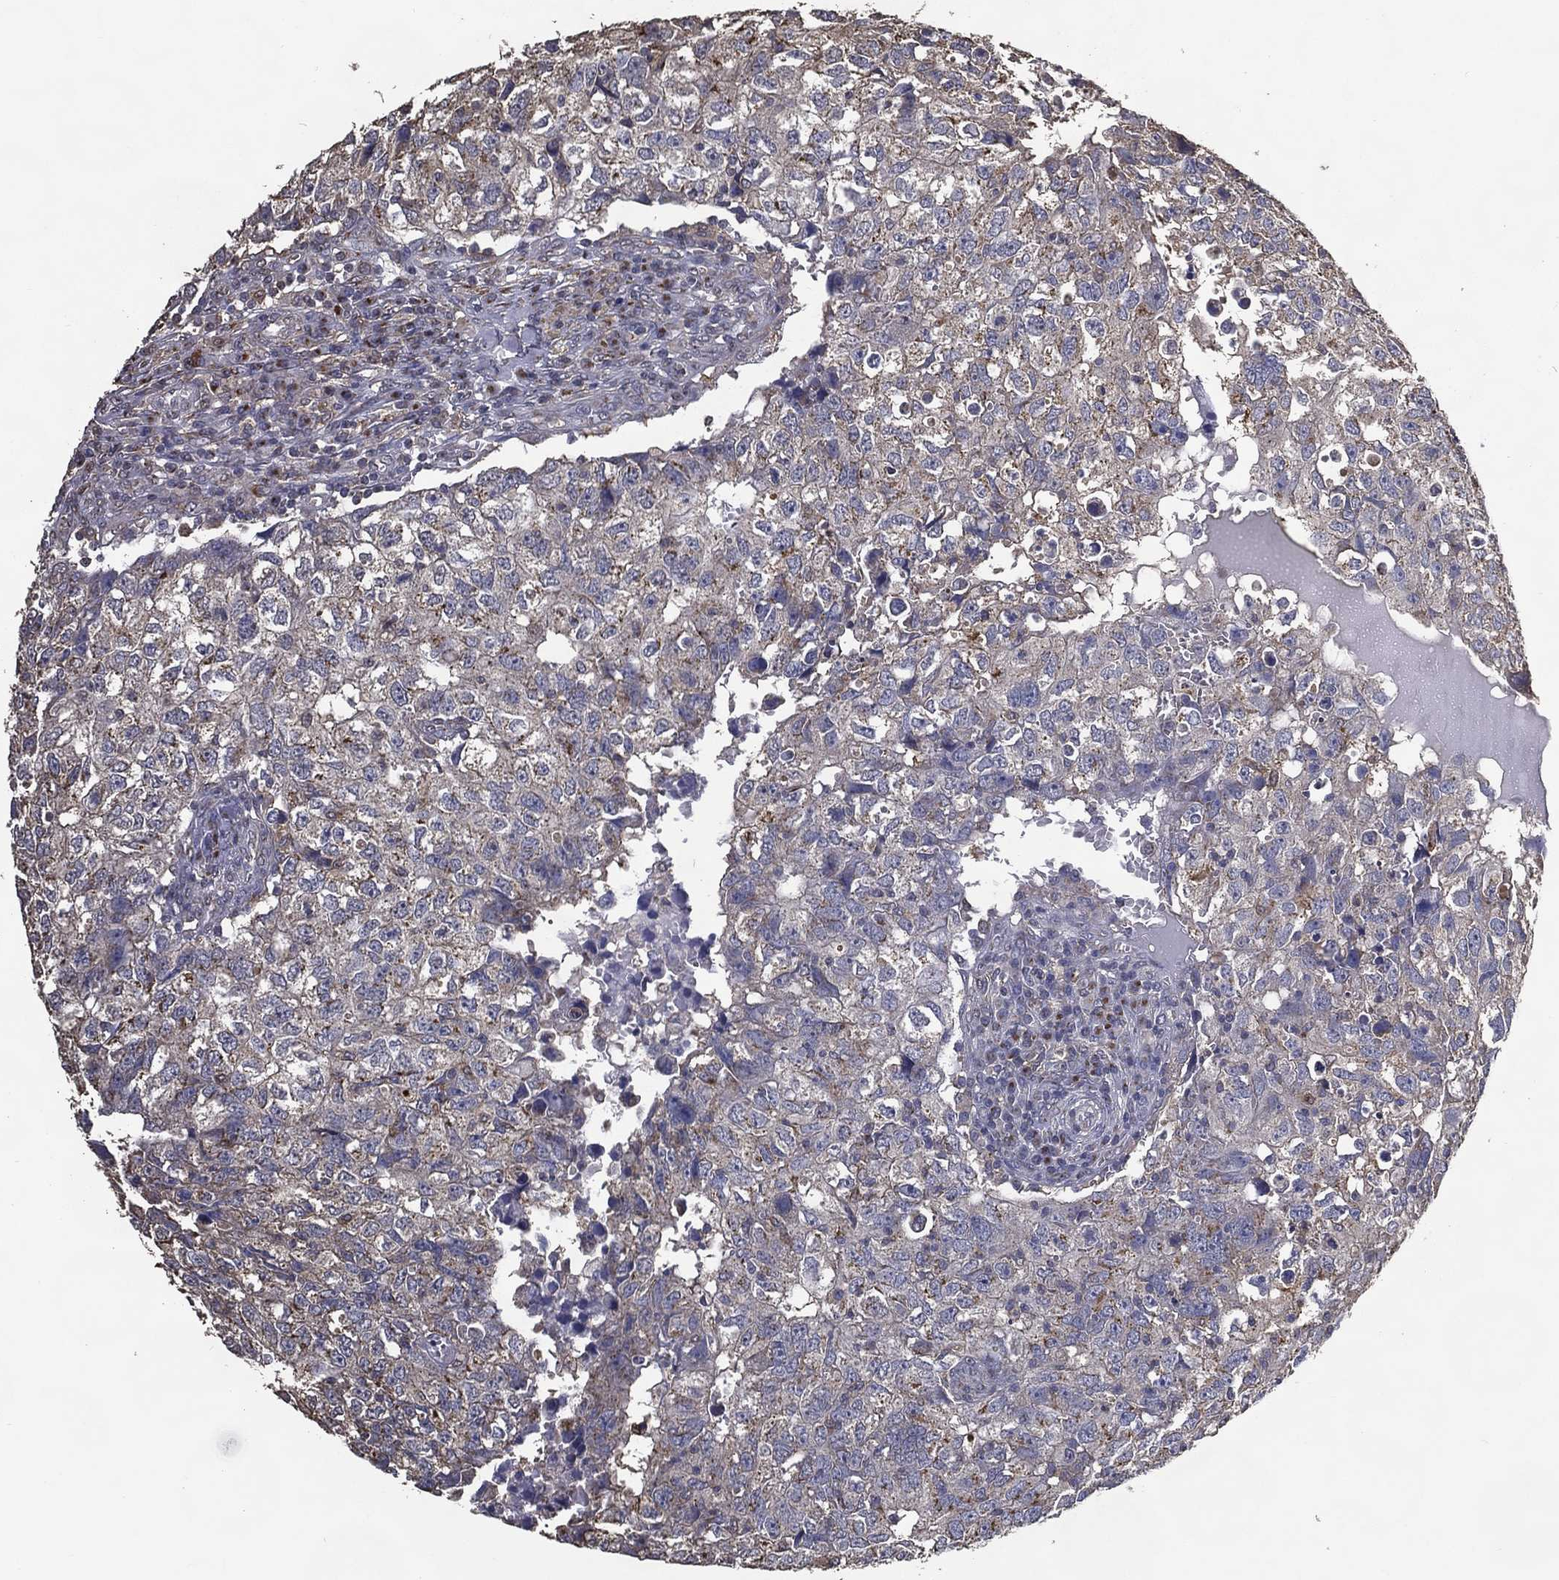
{"staining": {"intensity": "weak", "quantity": "<25%", "location": "cytoplasmic/membranous"}, "tissue": "breast cancer", "cell_type": "Tumor cells", "image_type": "cancer", "snomed": [{"axis": "morphology", "description": "Duct carcinoma"}, {"axis": "topography", "description": "Breast"}], "caption": "Image shows no protein expression in tumor cells of breast cancer tissue.", "gene": "GPR183", "patient": {"sex": "female", "age": 30}}